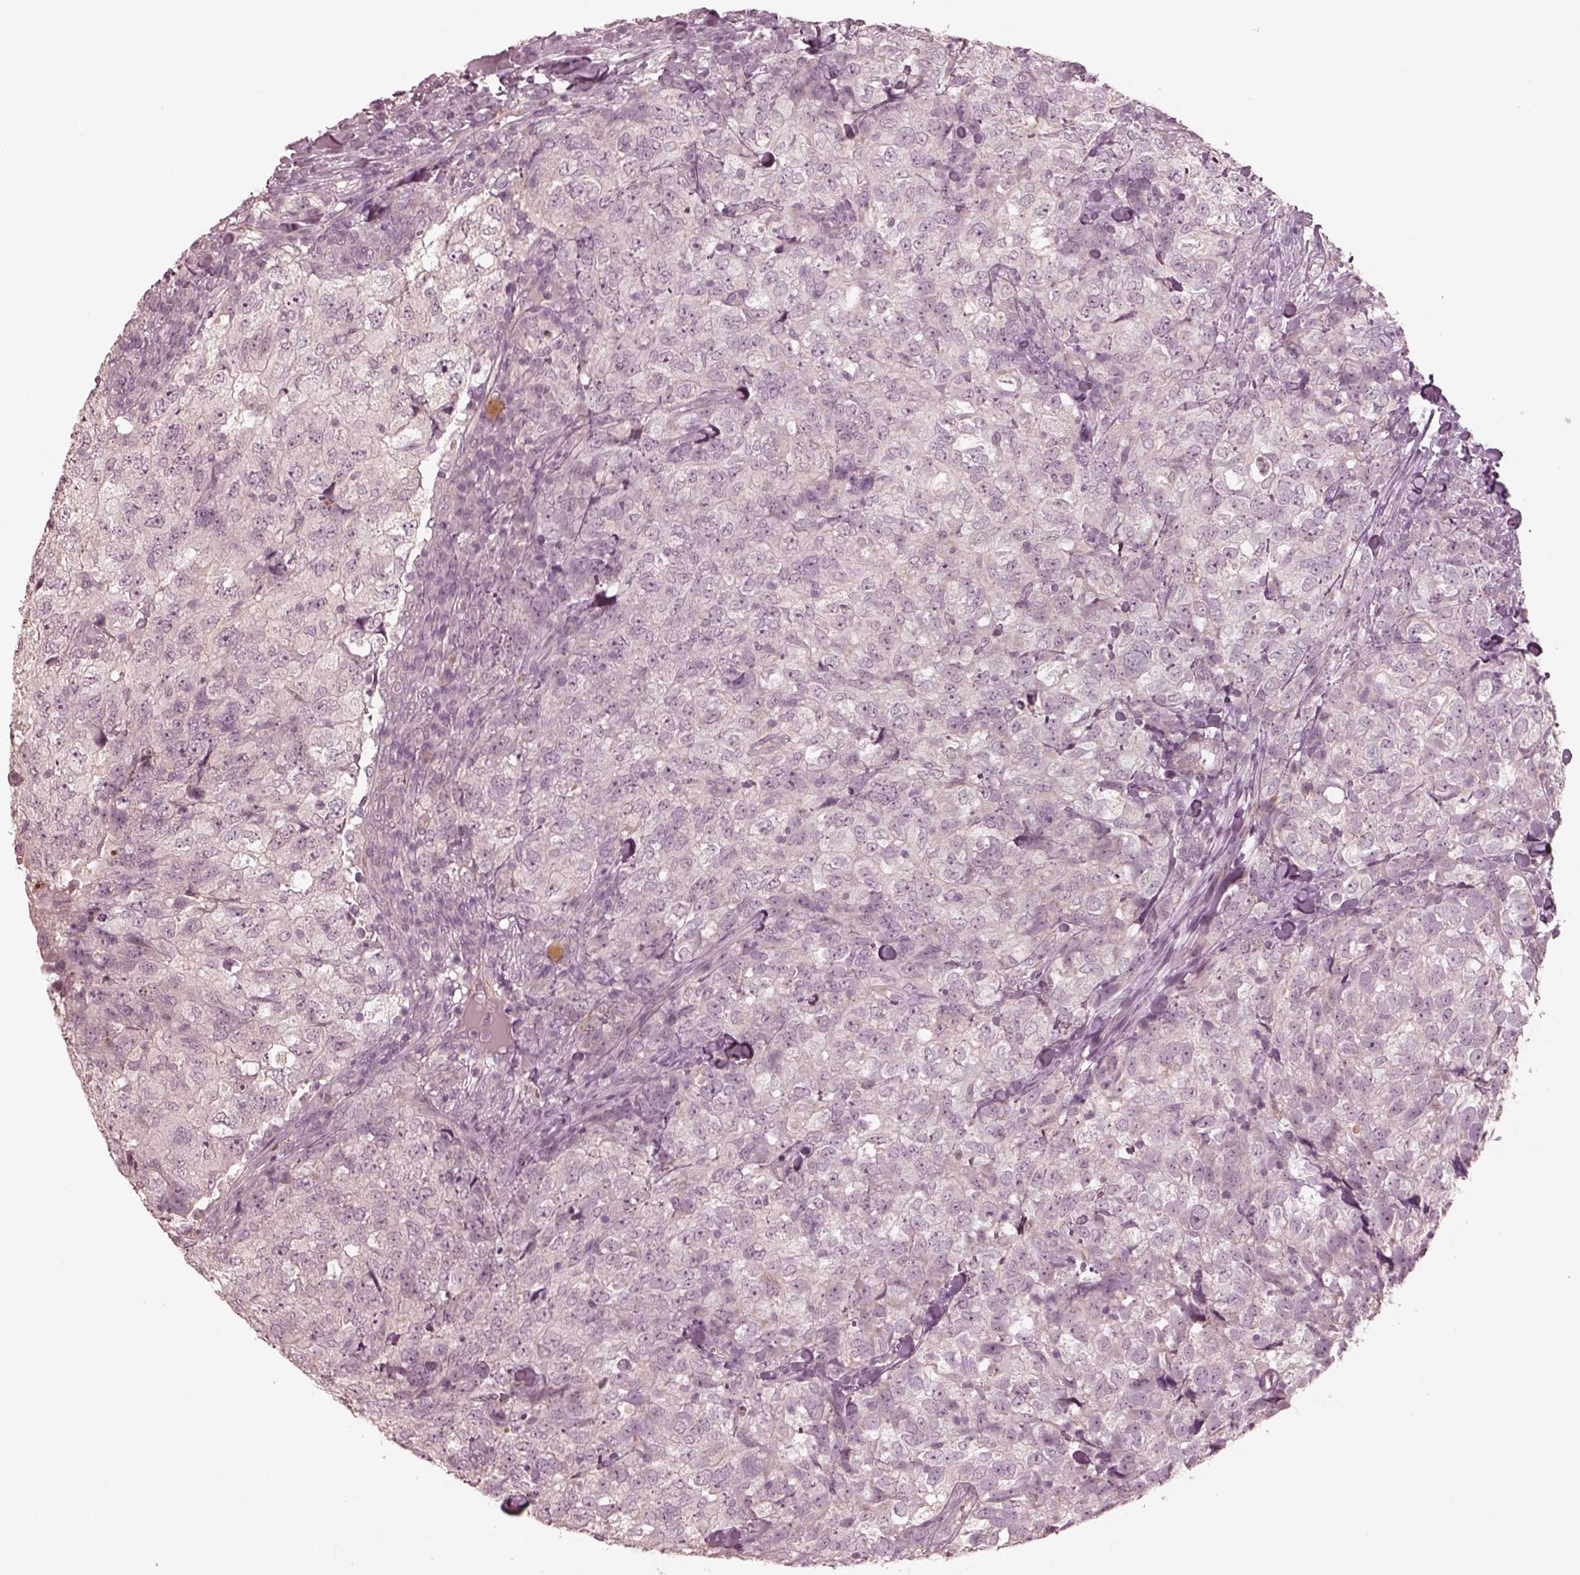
{"staining": {"intensity": "negative", "quantity": "none", "location": "none"}, "tissue": "breast cancer", "cell_type": "Tumor cells", "image_type": "cancer", "snomed": [{"axis": "morphology", "description": "Duct carcinoma"}, {"axis": "topography", "description": "Breast"}], "caption": "Photomicrograph shows no significant protein expression in tumor cells of breast cancer (infiltrating ductal carcinoma).", "gene": "DNAAF9", "patient": {"sex": "female", "age": 30}}